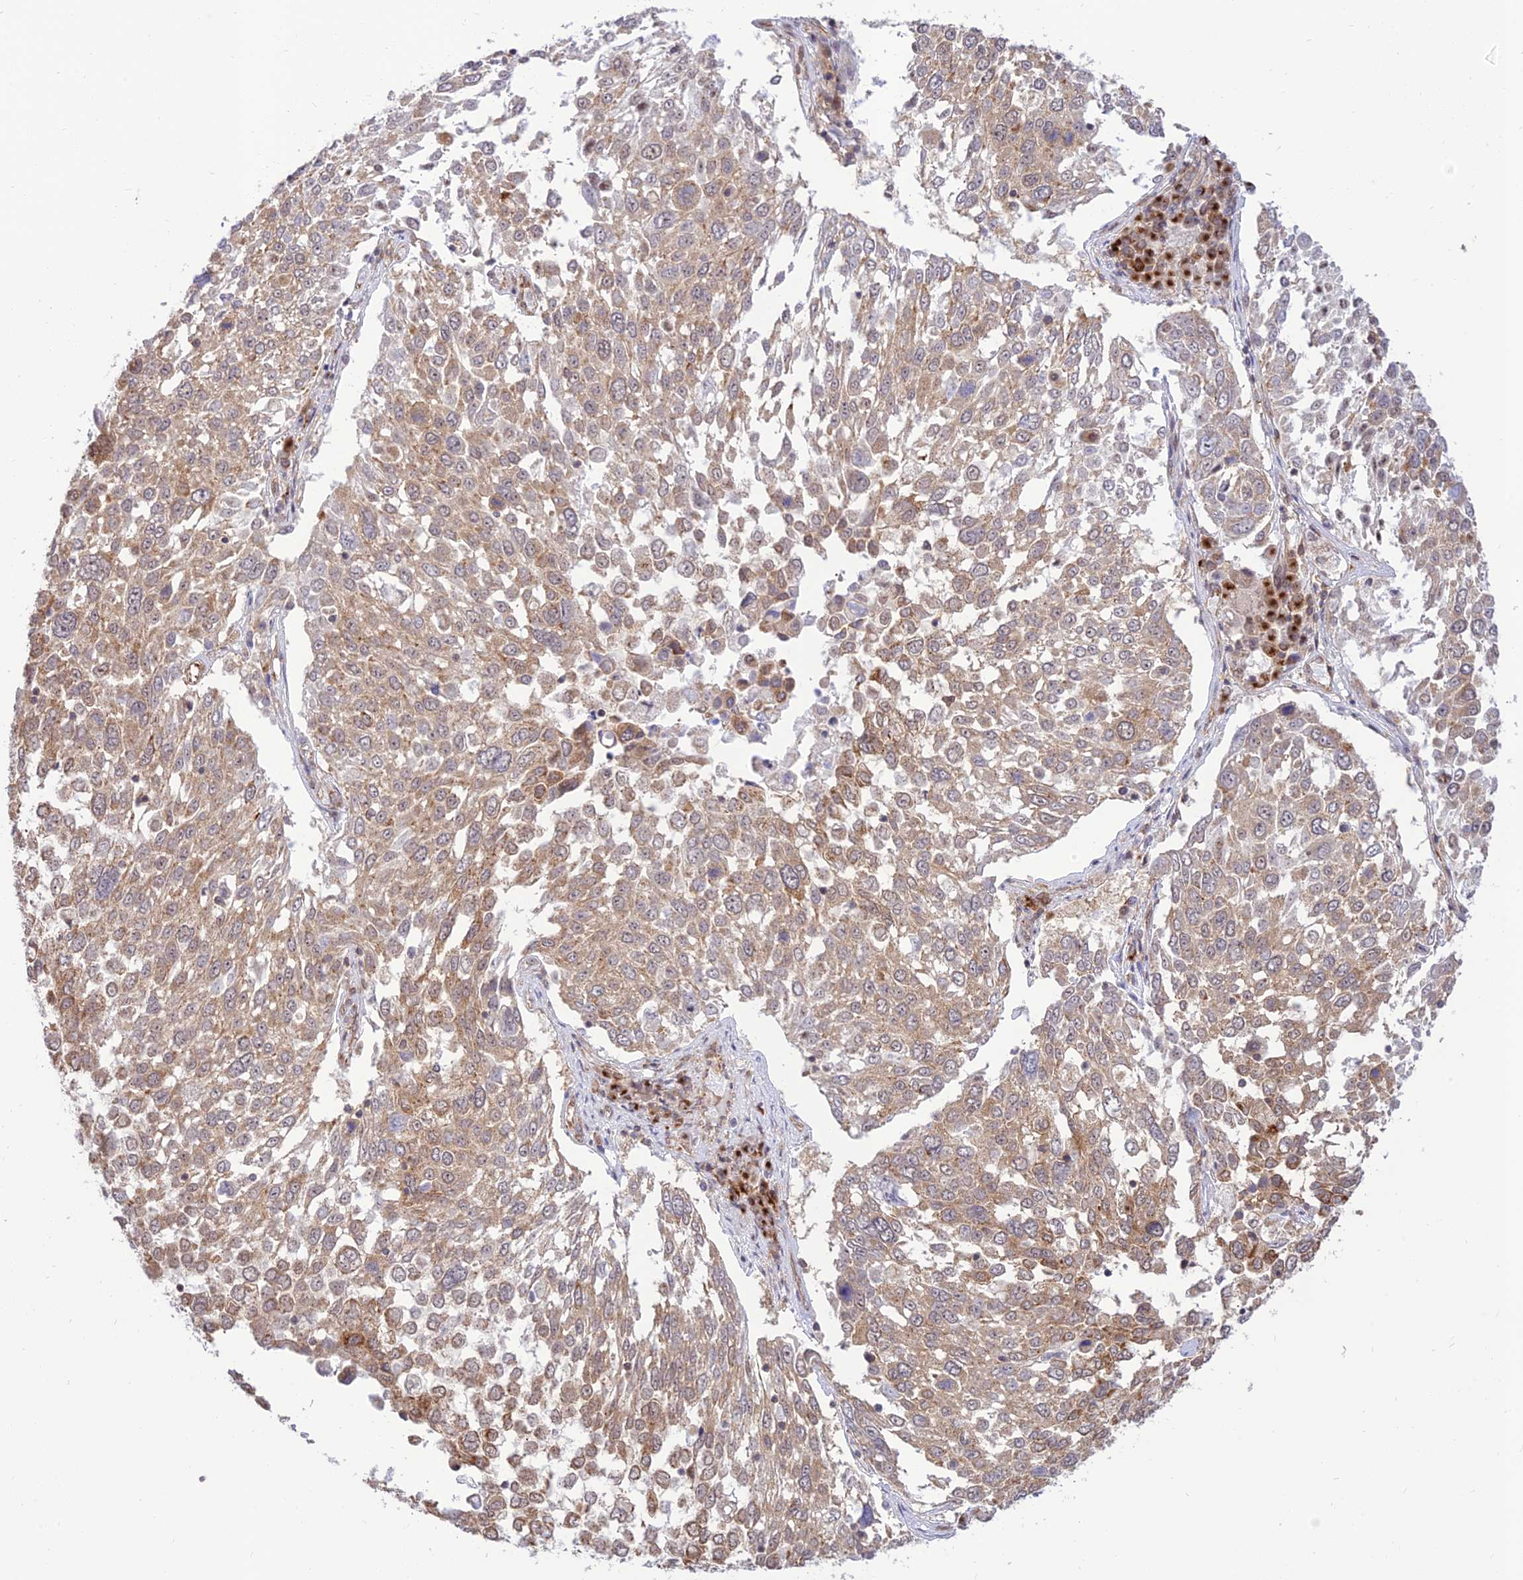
{"staining": {"intensity": "moderate", "quantity": ">75%", "location": "cytoplasmic/membranous"}, "tissue": "lung cancer", "cell_type": "Tumor cells", "image_type": "cancer", "snomed": [{"axis": "morphology", "description": "Squamous cell carcinoma, NOS"}, {"axis": "topography", "description": "Lung"}], "caption": "Moderate cytoplasmic/membranous protein expression is seen in approximately >75% of tumor cells in lung cancer.", "gene": "GOLGA3", "patient": {"sex": "male", "age": 65}}